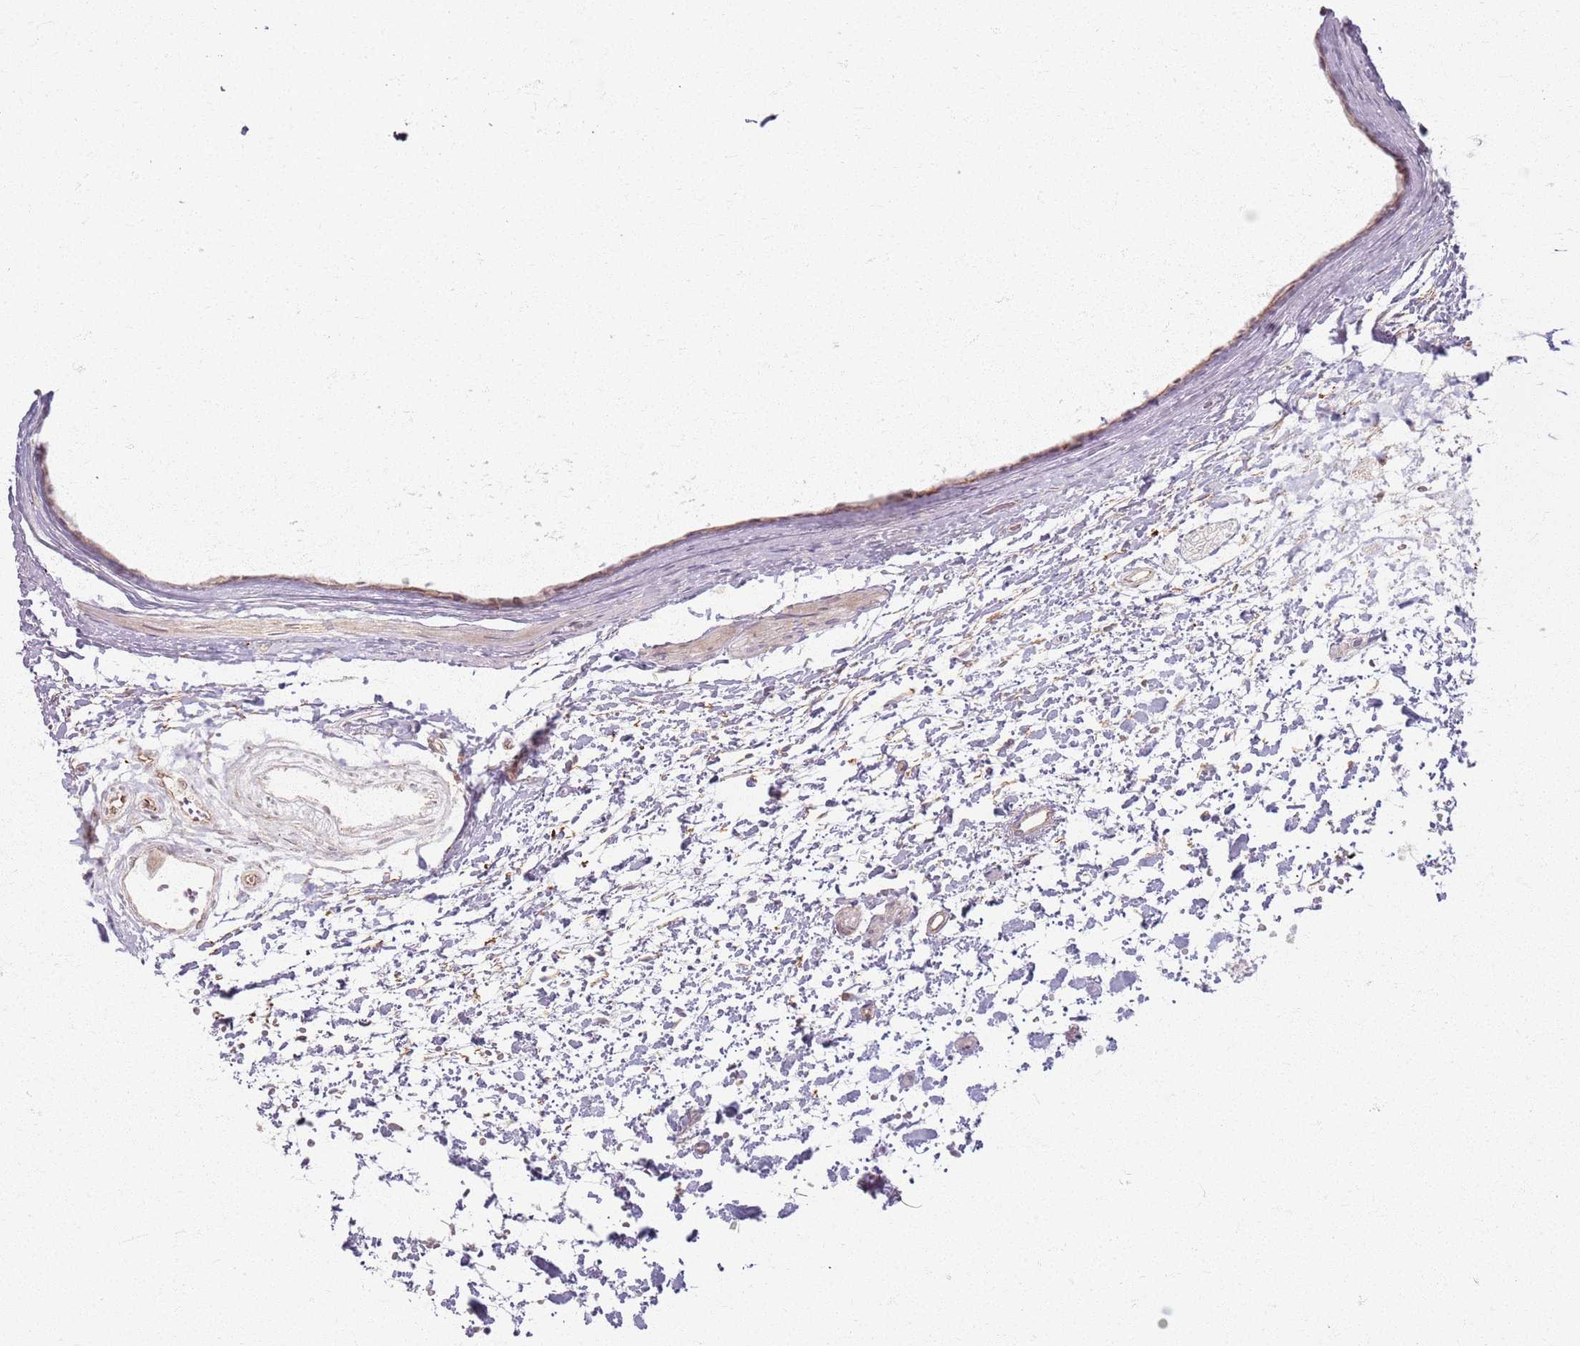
{"staining": {"intensity": "weak", "quantity": ">75%", "location": "cytoplasmic/membranous"}, "tissue": "ovary", "cell_type": "Follicle cells", "image_type": "normal", "snomed": [{"axis": "morphology", "description": "Normal tissue, NOS"}, {"axis": "topography", "description": "Ovary"}], "caption": "Weak cytoplasmic/membranous protein staining is identified in about >75% of follicle cells in ovary. (Stains: DAB in brown, nuclei in blue, Microscopy: brightfield microscopy at high magnification).", "gene": "KCNA5", "patient": {"sex": "female", "age": 41}}